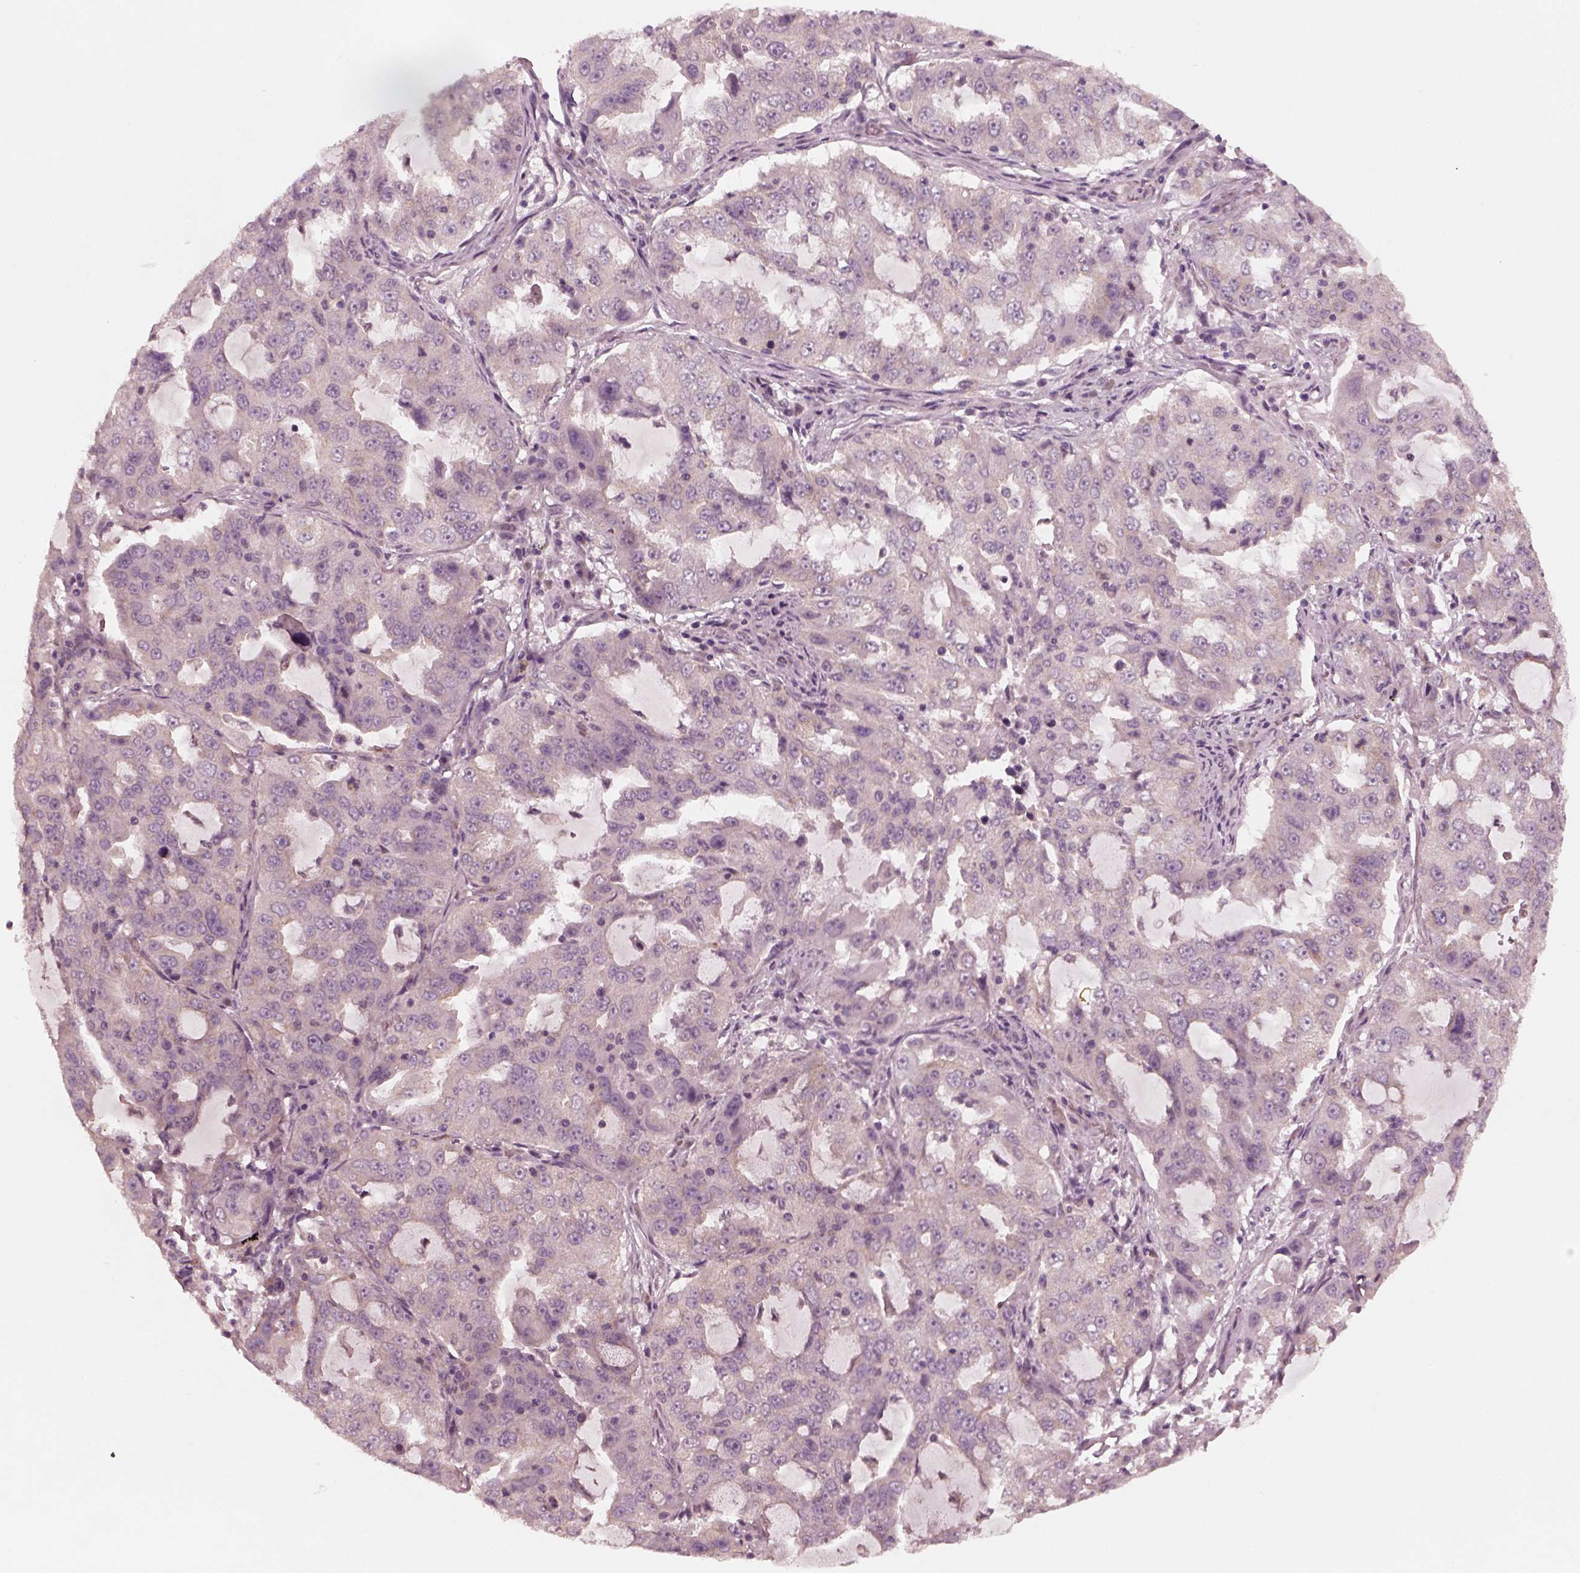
{"staining": {"intensity": "weak", "quantity": "<25%", "location": "cytoplasmic/membranous"}, "tissue": "lung cancer", "cell_type": "Tumor cells", "image_type": "cancer", "snomed": [{"axis": "morphology", "description": "Adenocarcinoma, NOS"}, {"axis": "topography", "description": "Lung"}], "caption": "Lung adenocarcinoma stained for a protein using immunohistochemistry demonstrates no positivity tumor cells.", "gene": "TUBG1", "patient": {"sex": "female", "age": 61}}